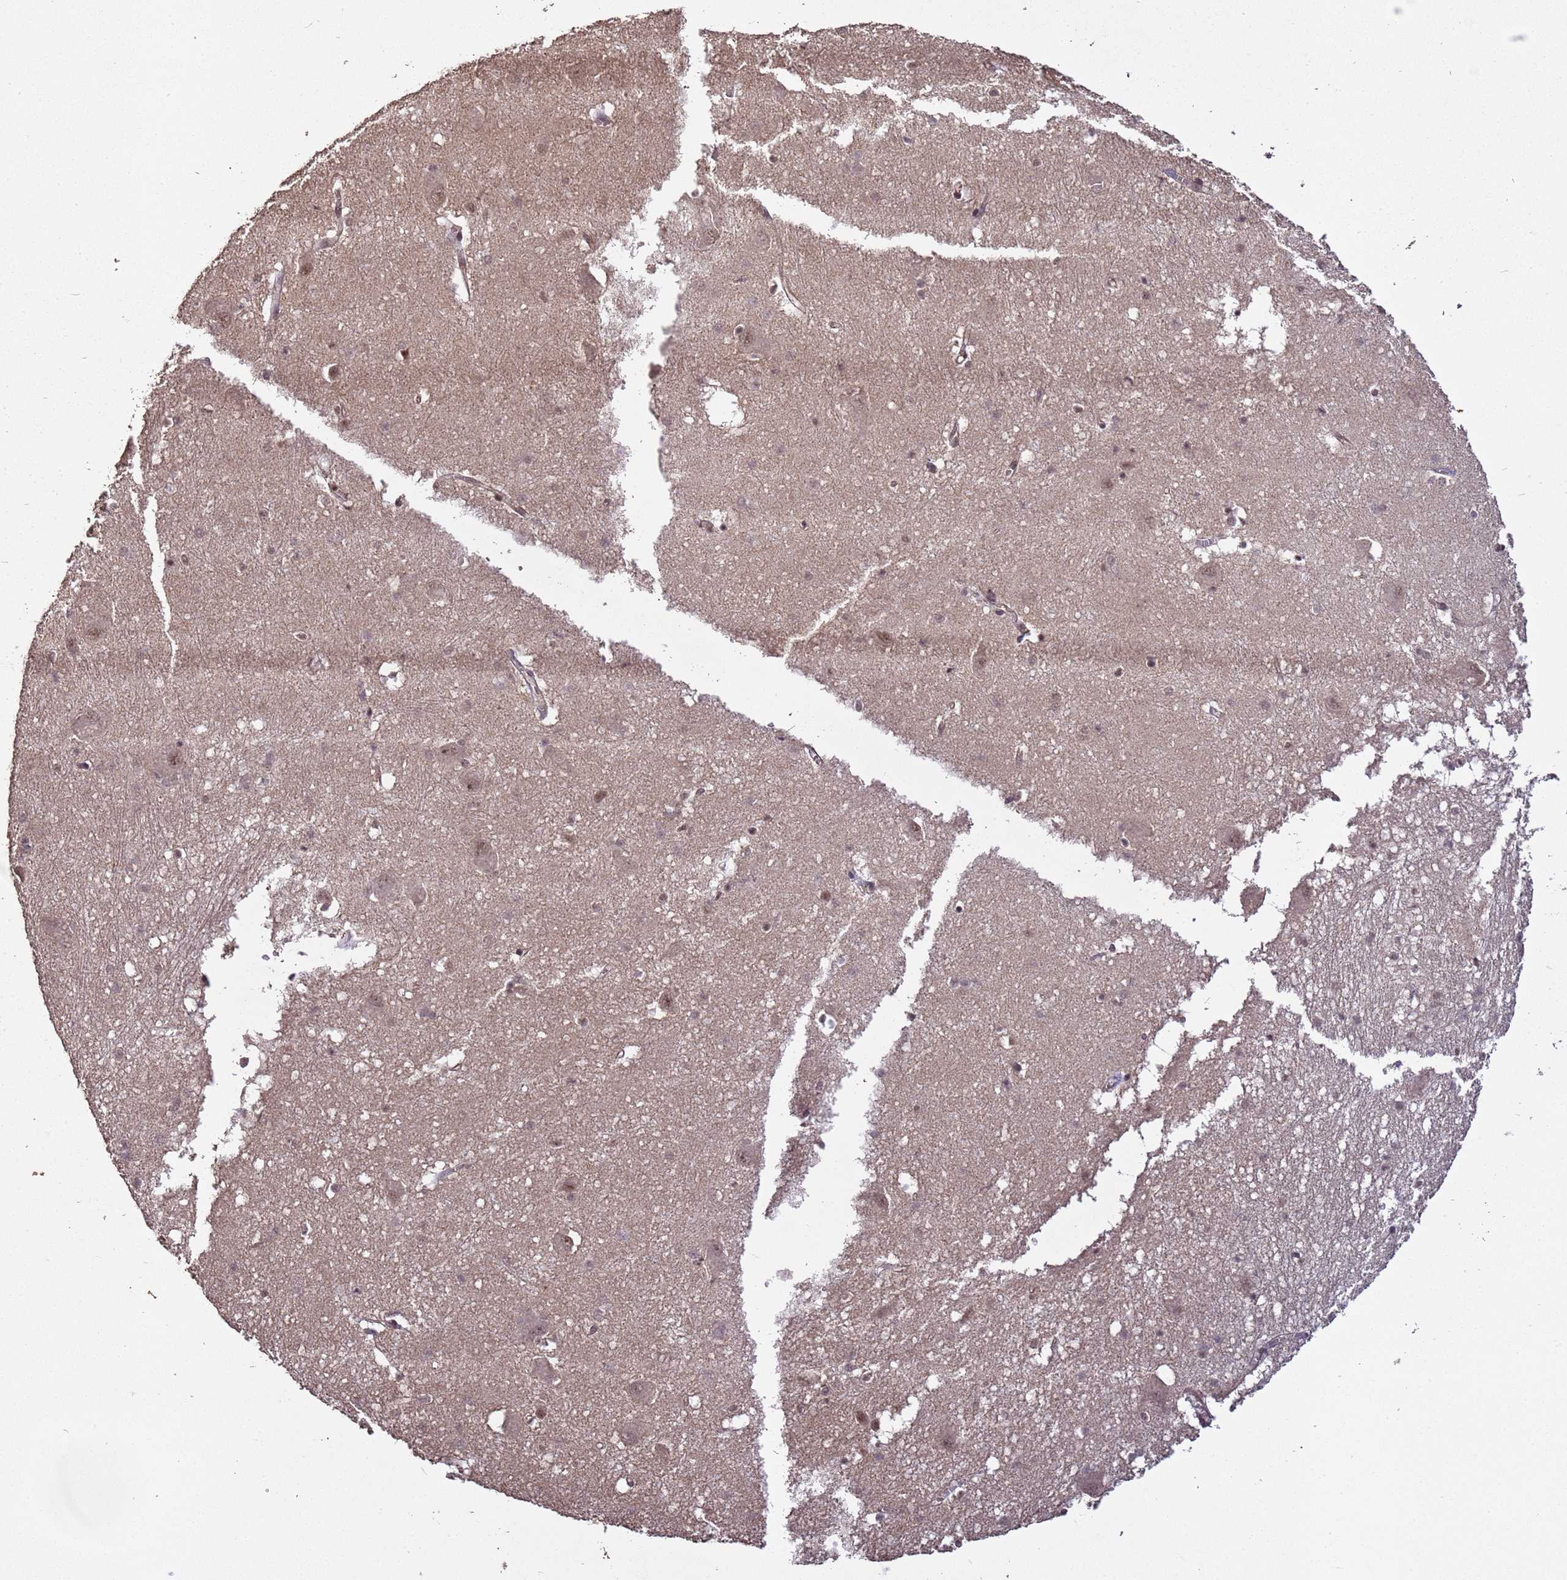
{"staining": {"intensity": "negative", "quantity": "none", "location": "none"}, "tissue": "caudate", "cell_type": "Glial cells", "image_type": "normal", "snomed": [{"axis": "morphology", "description": "Normal tissue, NOS"}, {"axis": "topography", "description": "Lateral ventricle wall"}], "caption": "Caudate stained for a protein using IHC shows no staining glial cells.", "gene": "SYF2", "patient": {"sex": "male", "age": 37}}